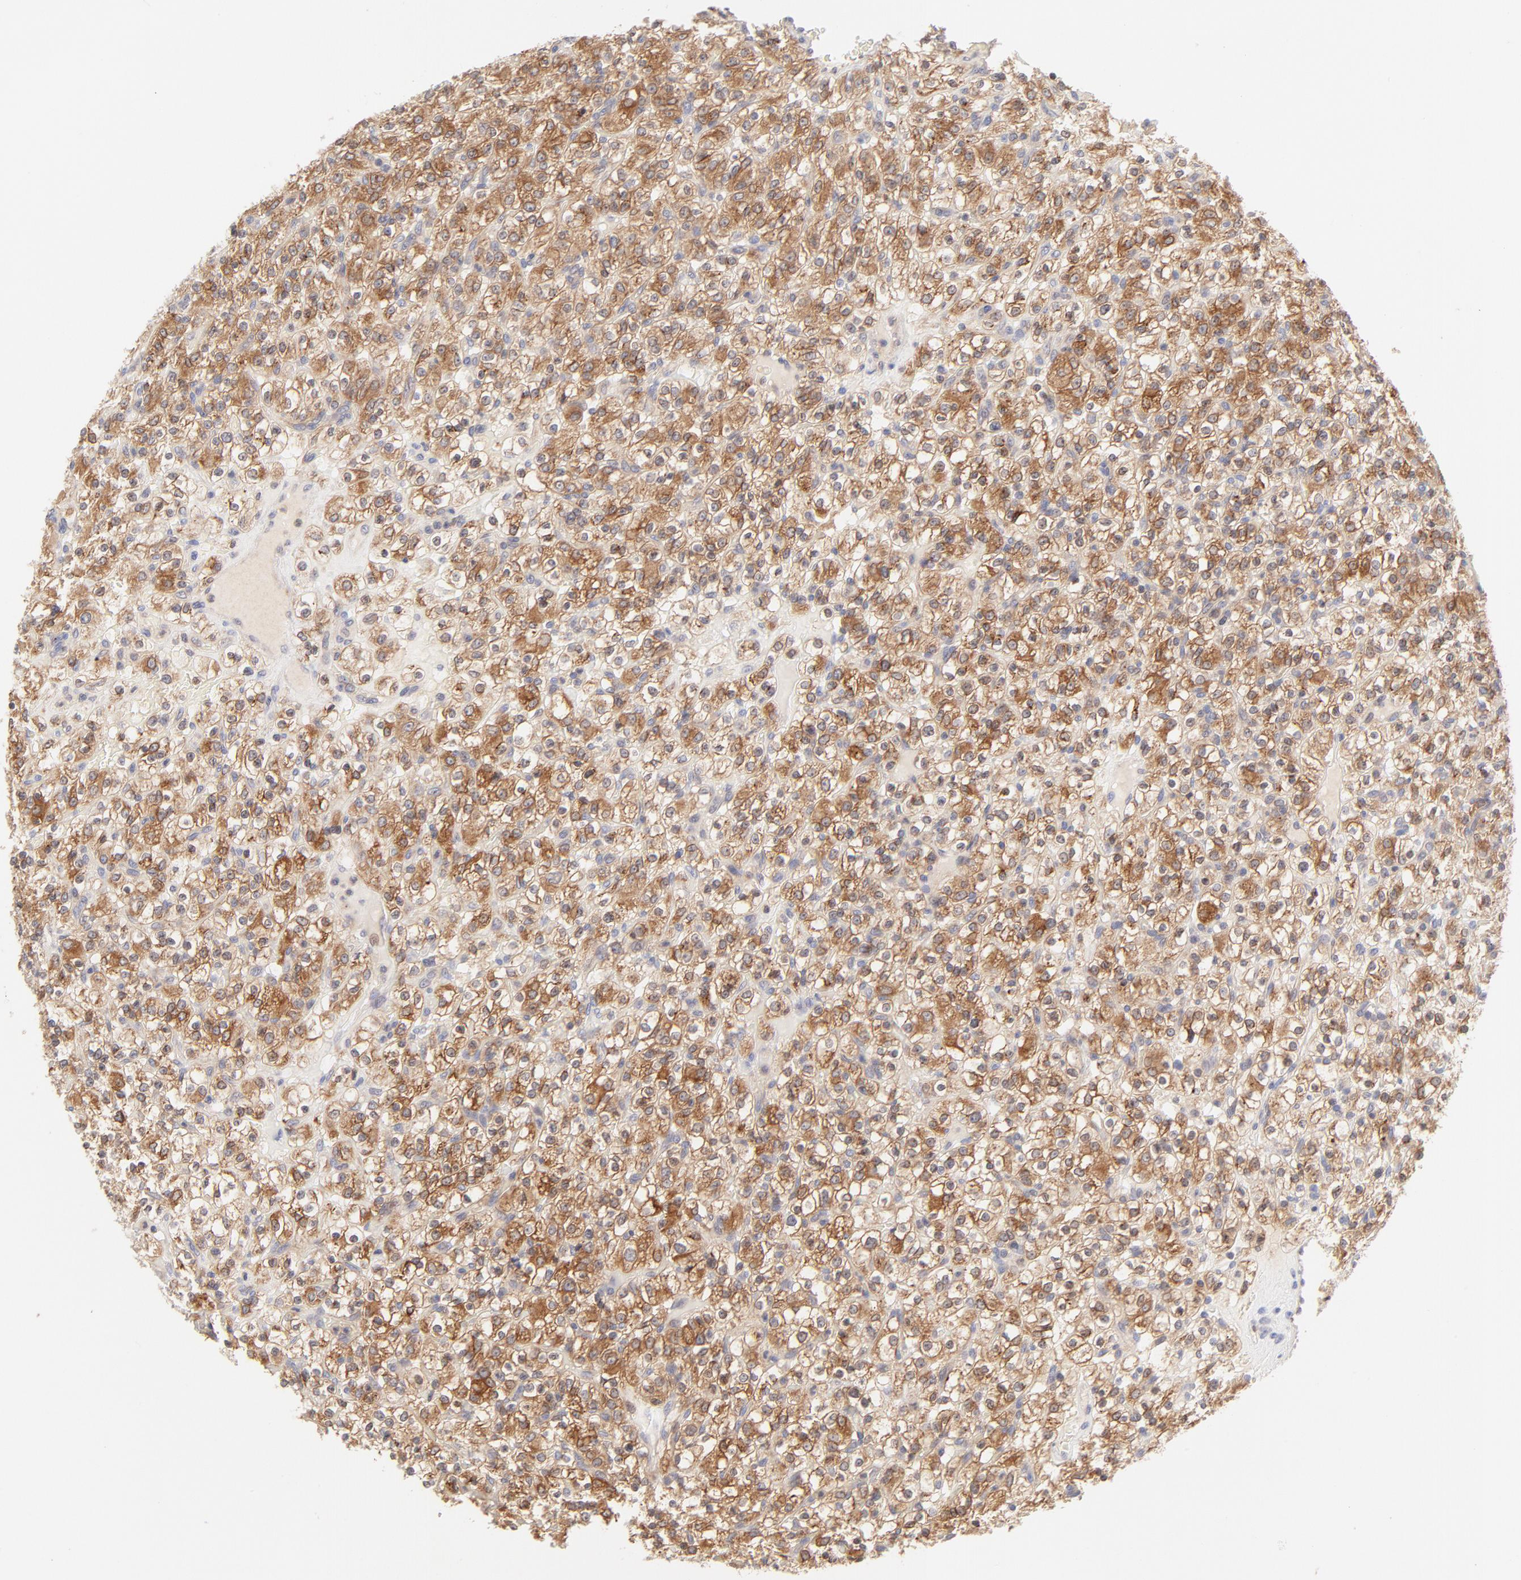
{"staining": {"intensity": "moderate", "quantity": ">75%", "location": "cytoplasmic/membranous"}, "tissue": "renal cancer", "cell_type": "Tumor cells", "image_type": "cancer", "snomed": [{"axis": "morphology", "description": "Normal tissue, NOS"}, {"axis": "morphology", "description": "Adenocarcinoma, NOS"}, {"axis": "topography", "description": "Kidney"}], "caption": "This photomicrograph demonstrates renal cancer stained with immunohistochemistry to label a protein in brown. The cytoplasmic/membranous of tumor cells show moderate positivity for the protein. Nuclei are counter-stained blue.", "gene": "RPS6KA1", "patient": {"sex": "female", "age": 72}}